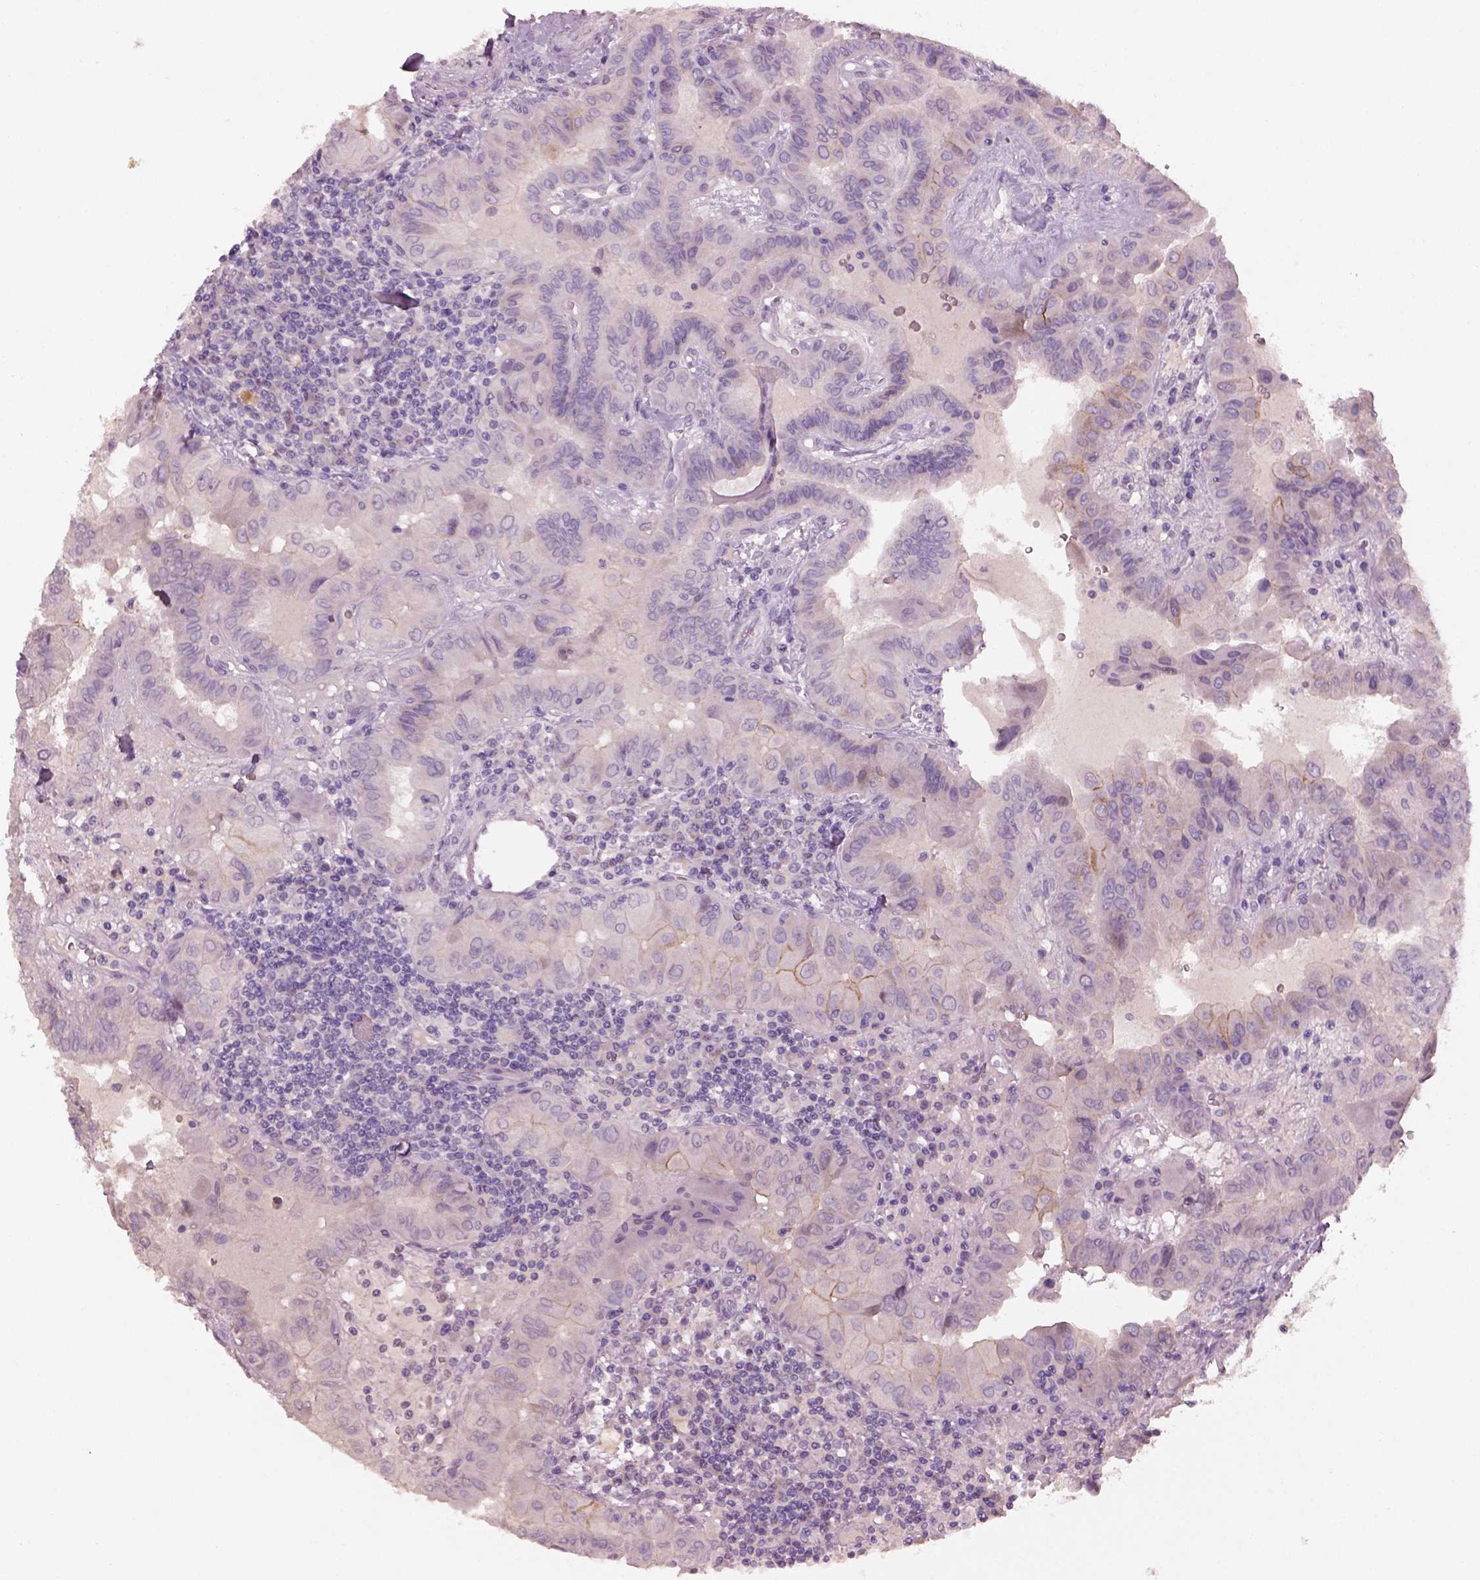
{"staining": {"intensity": "negative", "quantity": "none", "location": "none"}, "tissue": "thyroid cancer", "cell_type": "Tumor cells", "image_type": "cancer", "snomed": [{"axis": "morphology", "description": "Papillary adenocarcinoma, NOS"}, {"axis": "topography", "description": "Thyroid gland"}], "caption": "A histopathology image of thyroid cancer (papillary adenocarcinoma) stained for a protein displays no brown staining in tumor cells. (DAB immunohistochemistry (IHC) visualized using brightfield microscopy, high magnification).", "gene": "KCNIP3", "patient": {"sex": "female", "age": 37}}